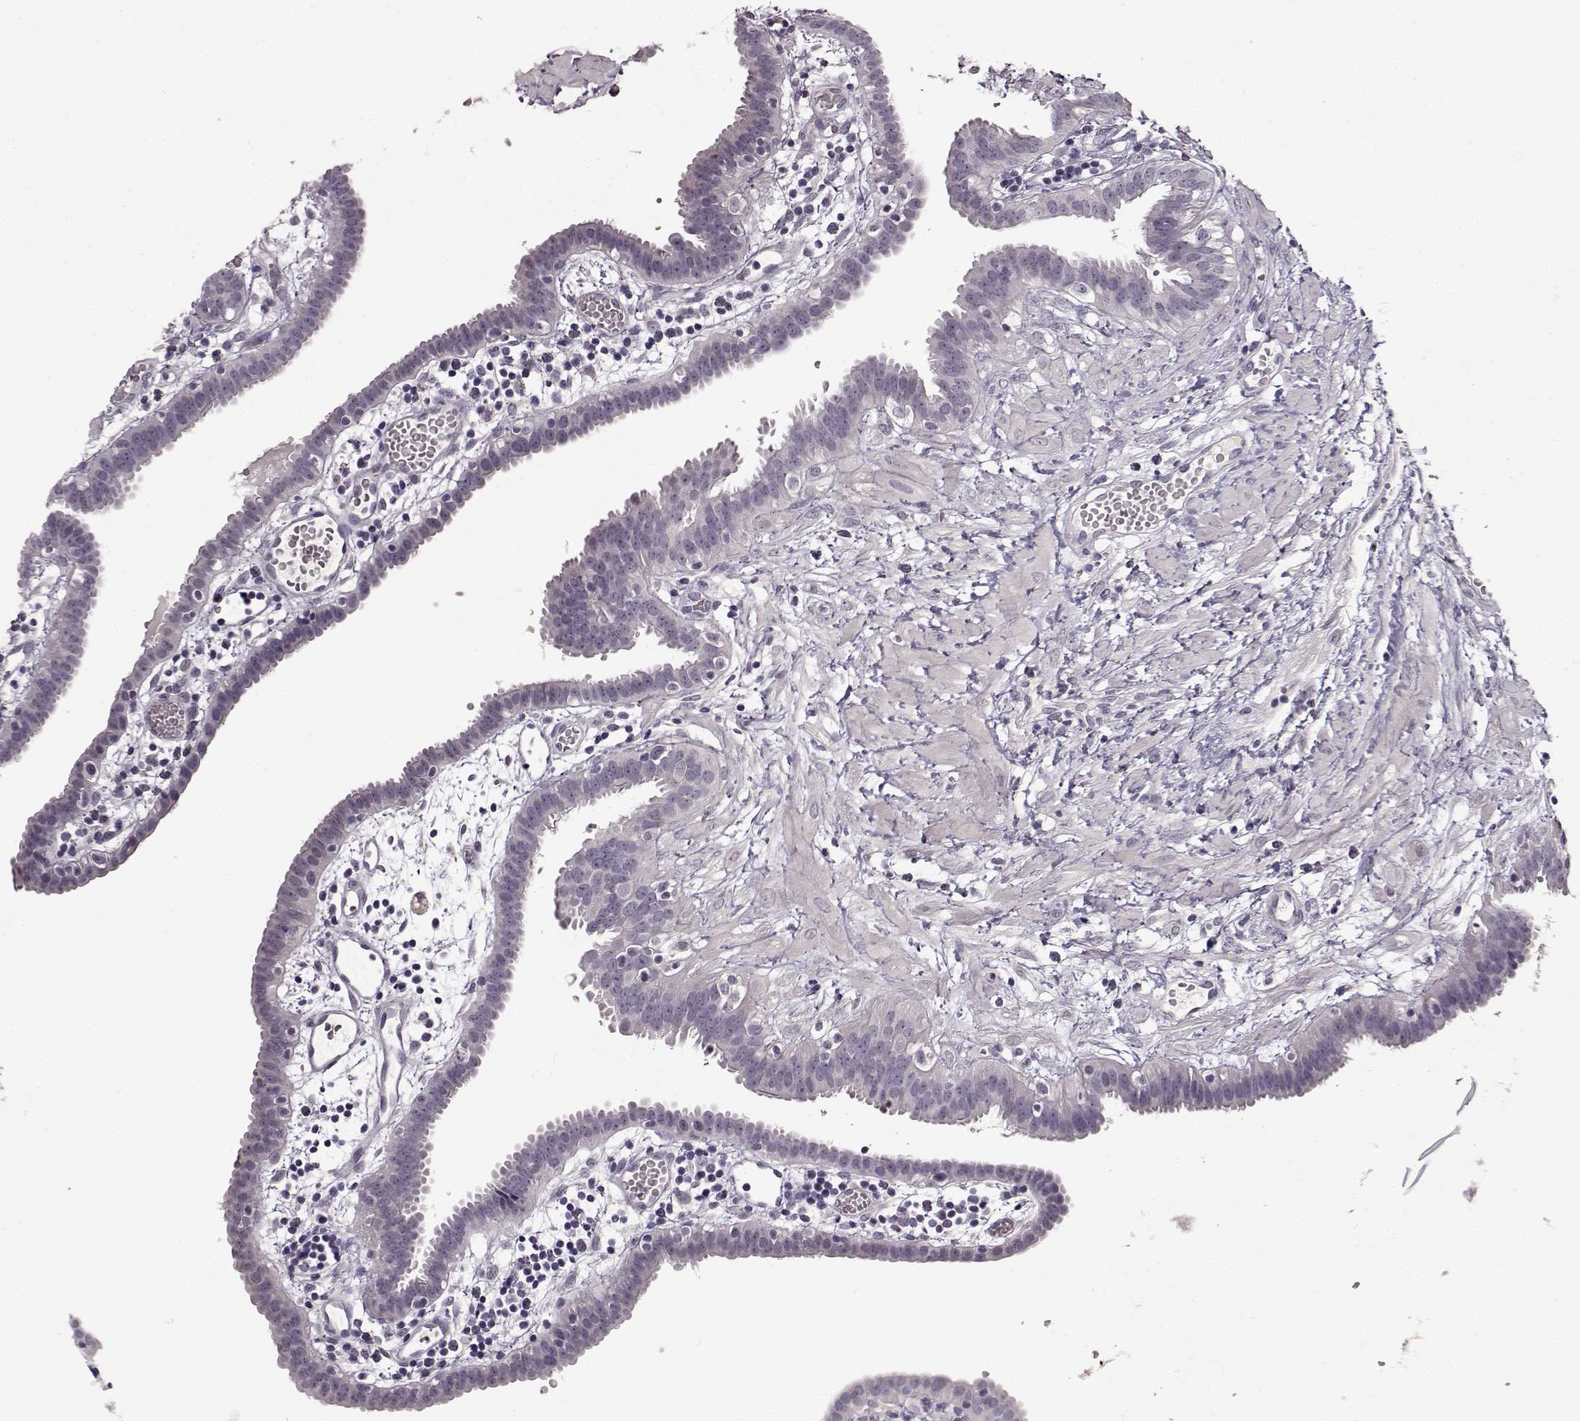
{"staining": {"intensity": "negative", "quantity": "none", "location": "none"}, "tissue": "fallopian tube", "cell_type": "Glandular cells", "image_type": "normal", "snomed": [{"axis": "morphology", "description": "Normal tissue, NOS"}, {"axis": "topography", "description": "Fallopian tube"}], "caption": "The photomicrograph displays no significant expression in glandular cells of fallopian tube. Brightfield microscopy of immunohistochemistry stained with DAB (brown) and hematoxylin (blue), captured at high magnification.", "gene": "FSHB", "patient": {"sex": "female", "age": 37}}